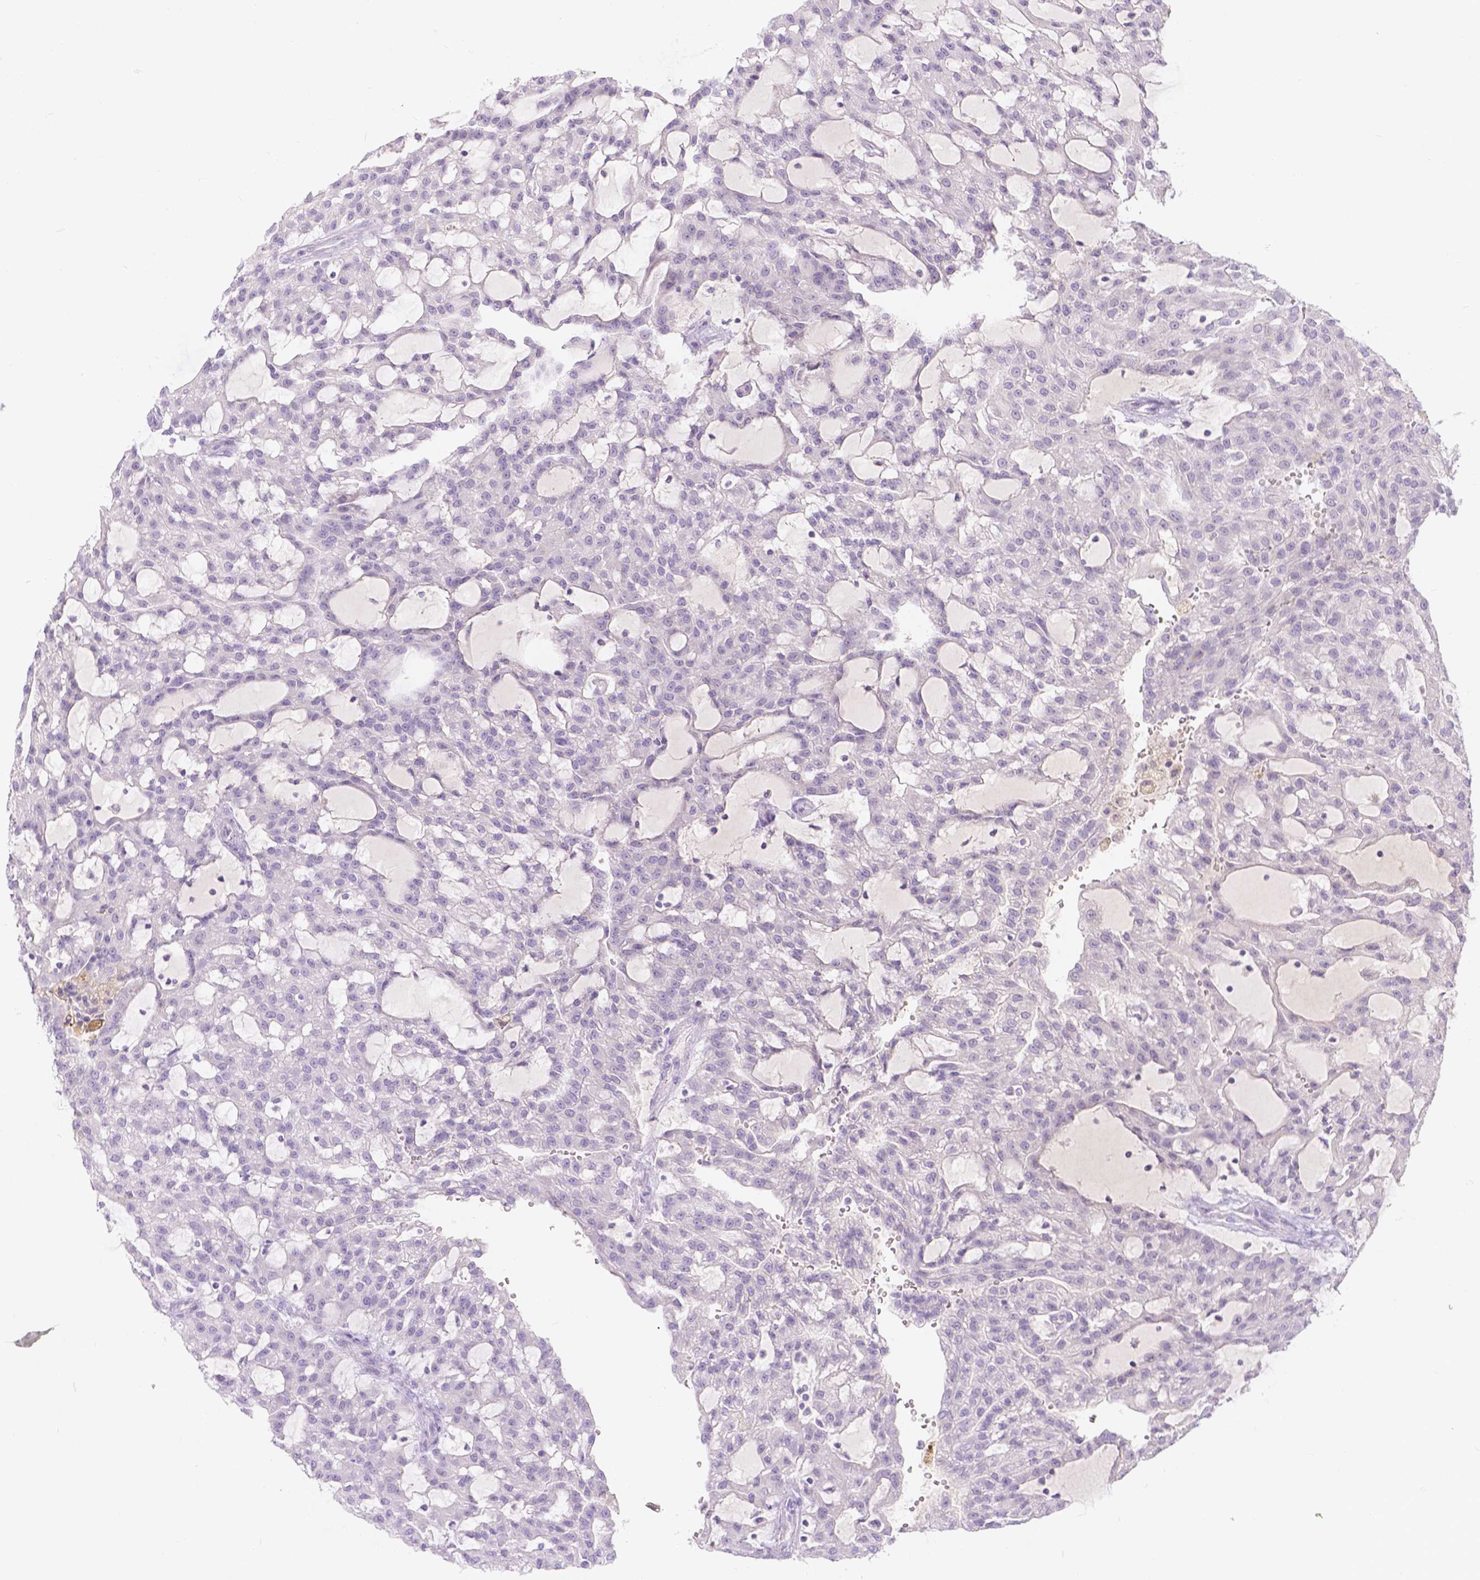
{"staining": {"intensity": "negative", "quantity": "none", "location": "none"}, "tissue": "renal cancer", "cell_type": "Tumor cells", "image_type": "cancer", "snomed": [{"axis": "morphology", "description": "Adenocarcinoma, NOS"}, {"axis": "topography", "description": "Kidney"}], "caption": "A high-resolution micrograph shows immunohistochemistry (IHC) staining of renal adenocarcinoma, which reveals no significant expression in tumor cells.", "gene": "DCAF4L1", "patient": {"sex": "male", "age": 63}}